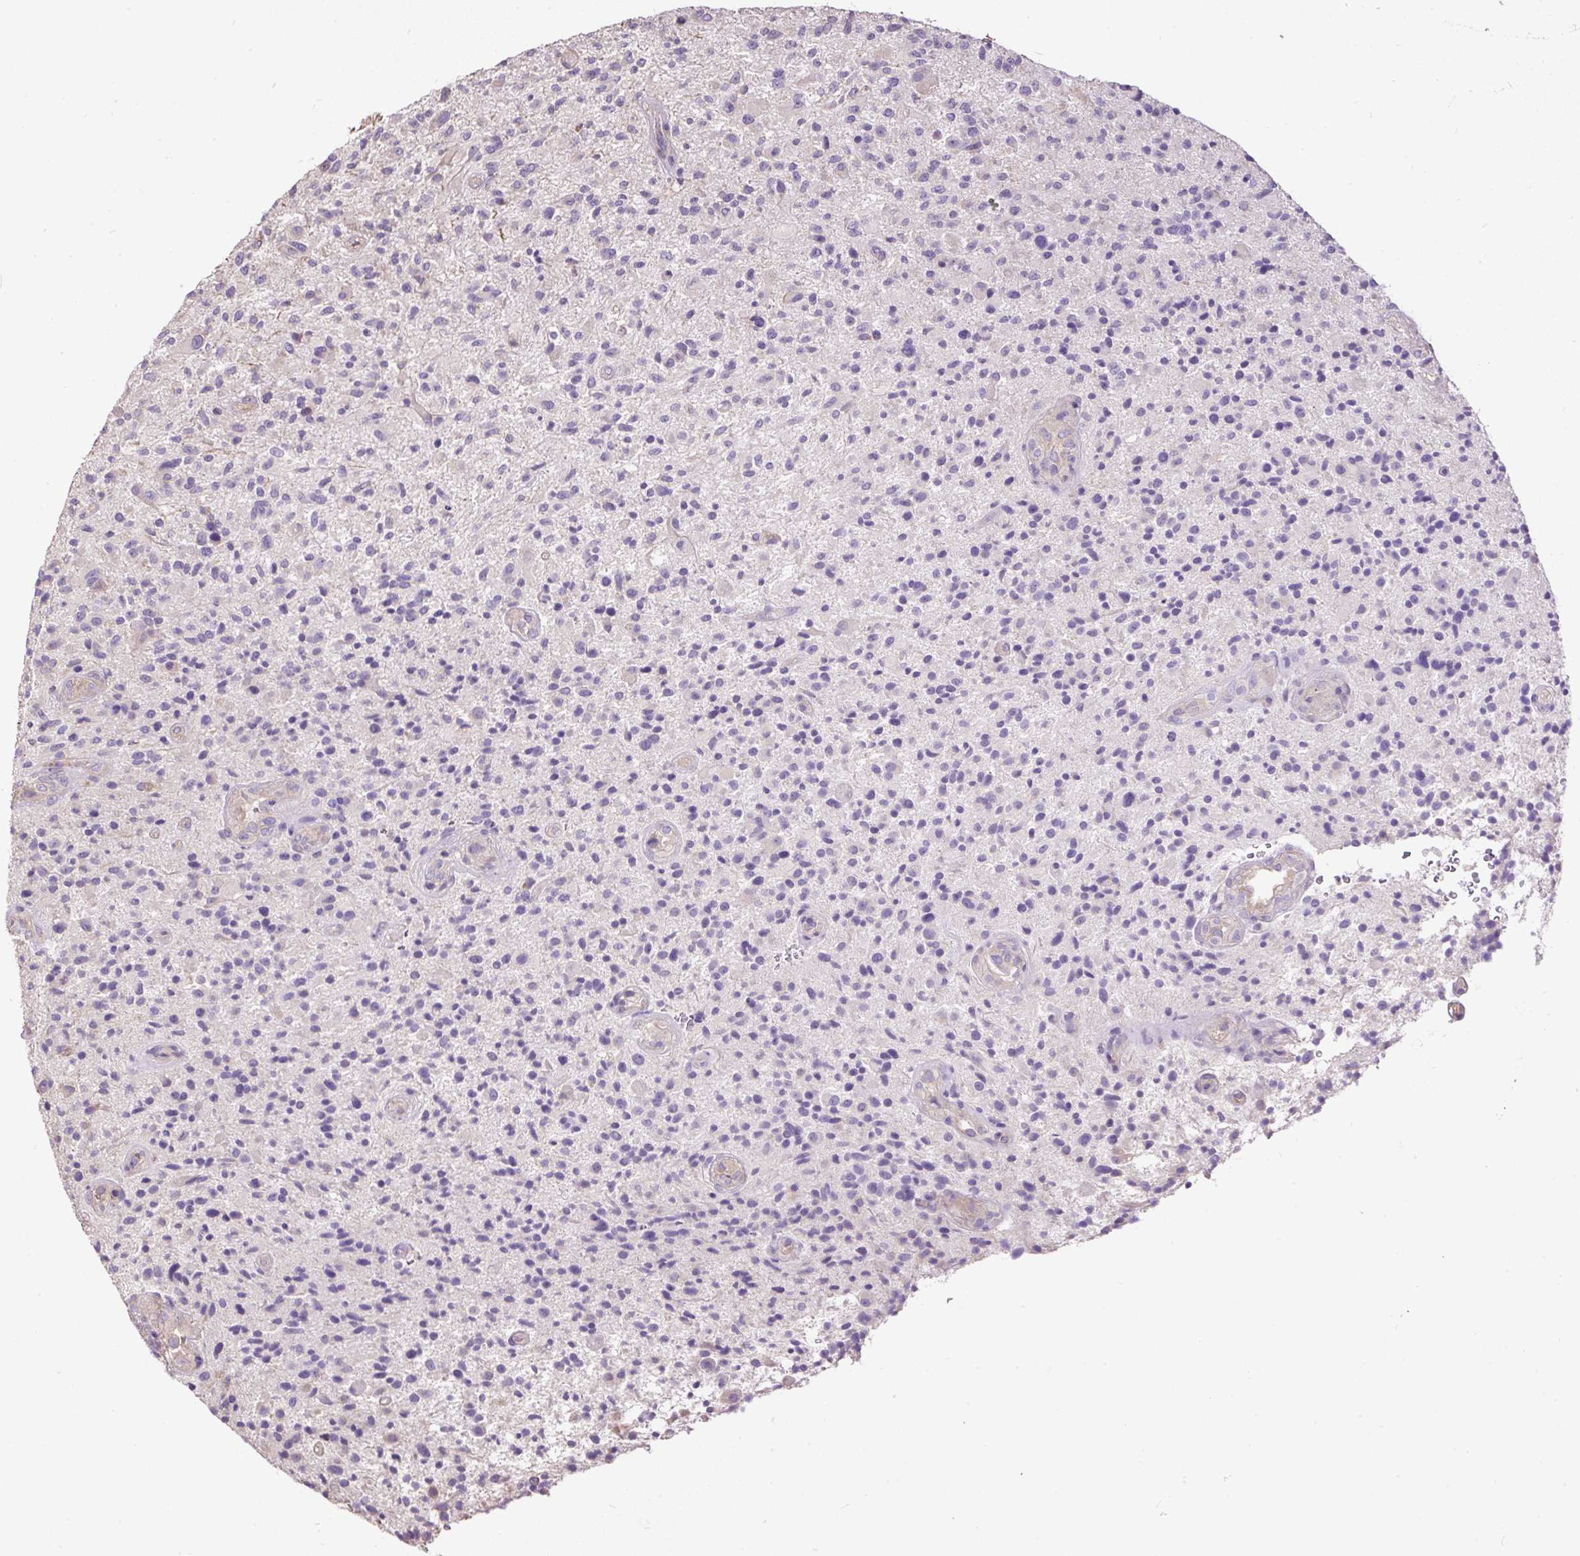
{"staining": {"intensity": "negative", "quantity": "none", "location": "none"}, "tissue": "glioma", "cell_type": "Tumor cells", "image_type": "cancer", "snomed": [{"axis": "morphology", "description": "Glioma, malignant, High grade"}, {"axis": "topography", "description": "Brain"}], "caption": "IHC of glioma reveals no expression in tumor cells. Brightfield microscopy of immunohistochemistry stained with DAB (3,3'-diaminobenzidine) (brown) and hematoxylin (blue), captured at high magnification.", "gene": "PDIA2", "patient": {"sex": "male", "age": 47}}